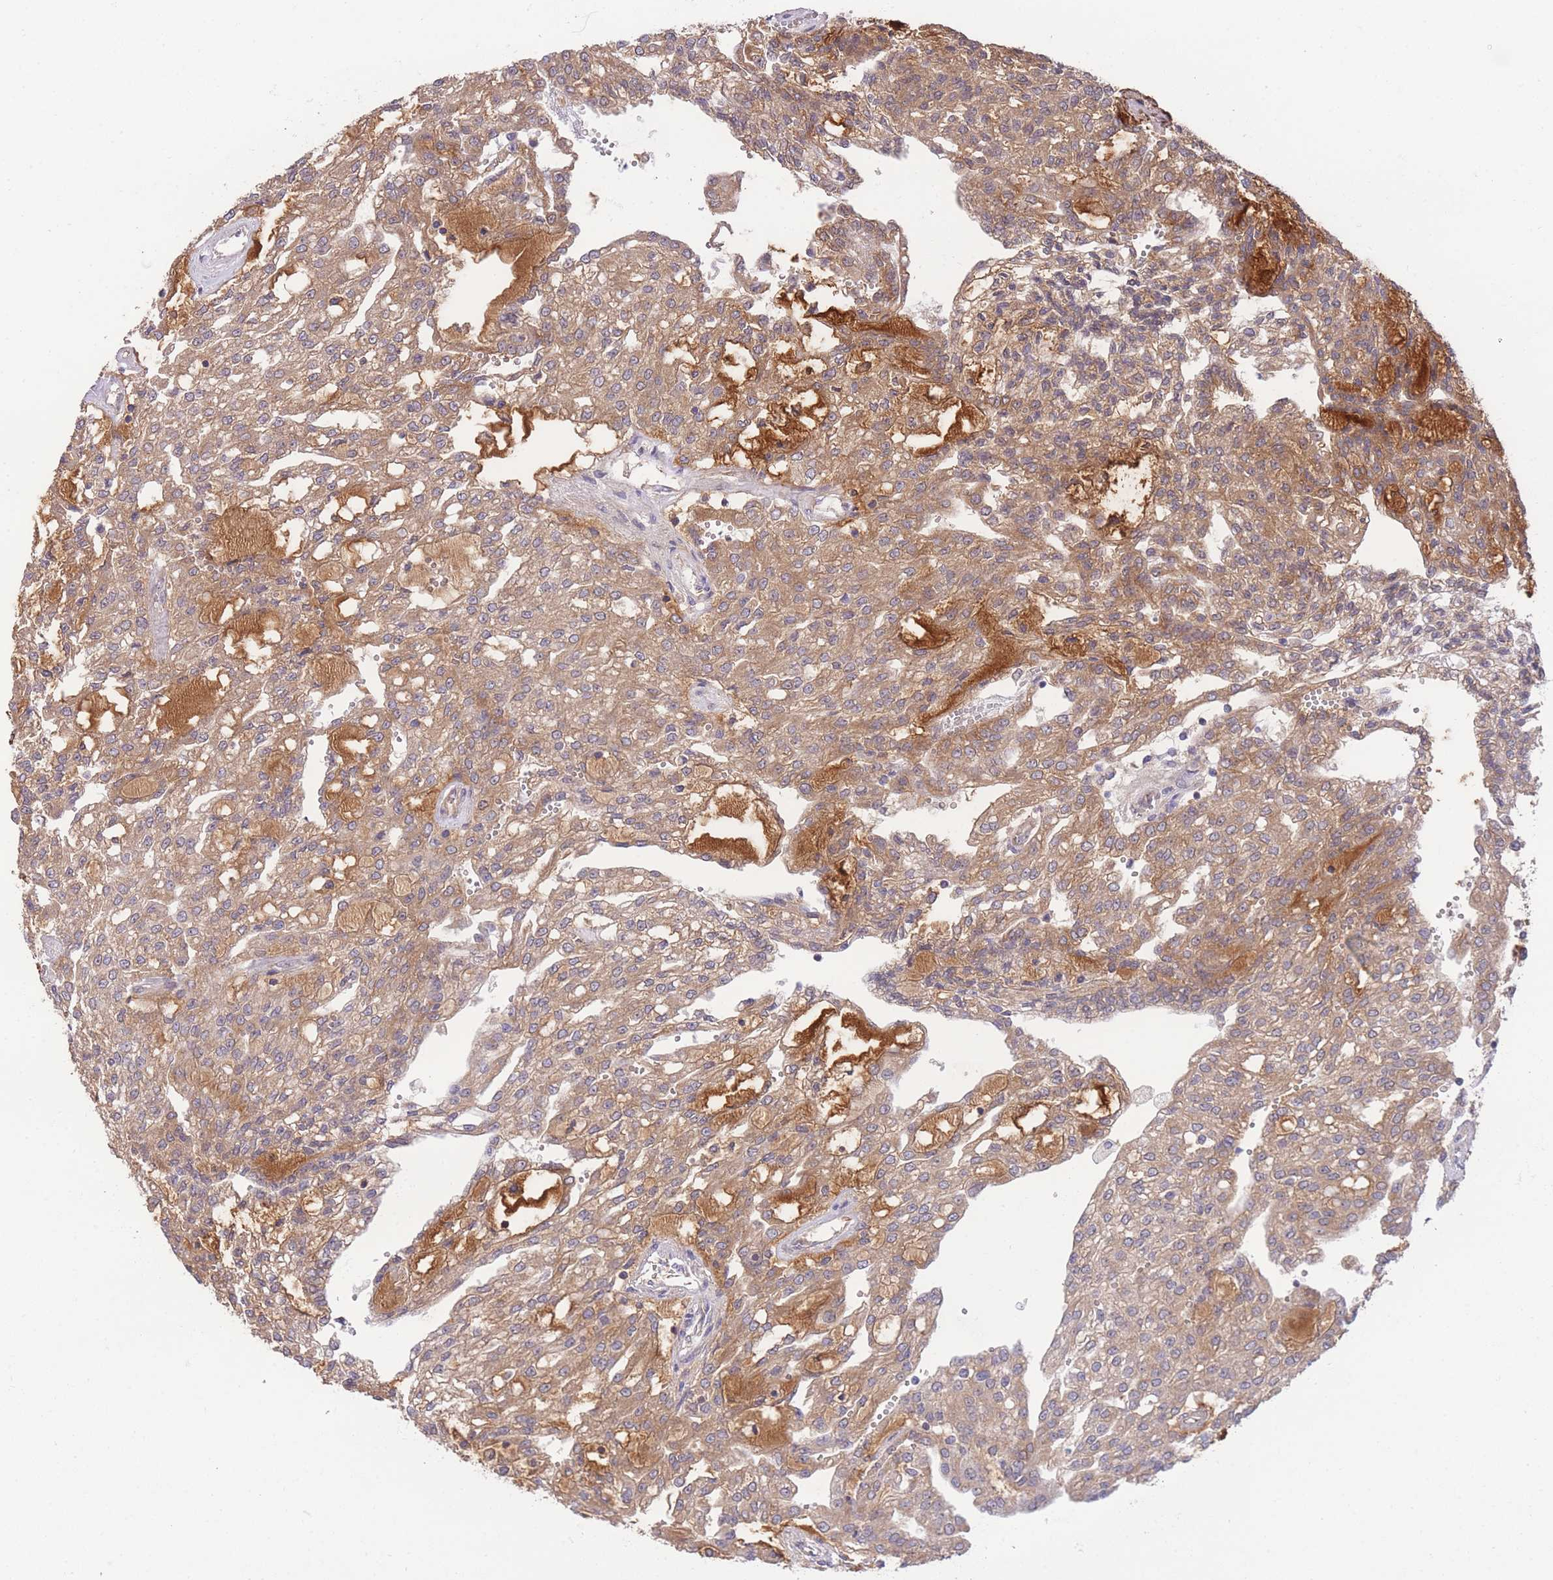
{"staining": {"intensity": "moderate", "quantity": ">75%", "location": "cytoplasmic/membranous"}, "tissue": "renal cancer", "cell_type": "Tumor cells", "image_type": "cancer", "snomed": [{"axis": "morphology", "description": "Adenocarcinoma, NOS"}, {"axis": "topography", "description": "Kidney"}], "caption": "Human renal cancer (adenocarcinoma) stained for a protein (brown) demonstrates moderate cytoplasmic/membranous positive expression in approximately >75% of tumor cells.", "gene": "EXOSC8", "patient": {"sex": "male", "age": 63}}